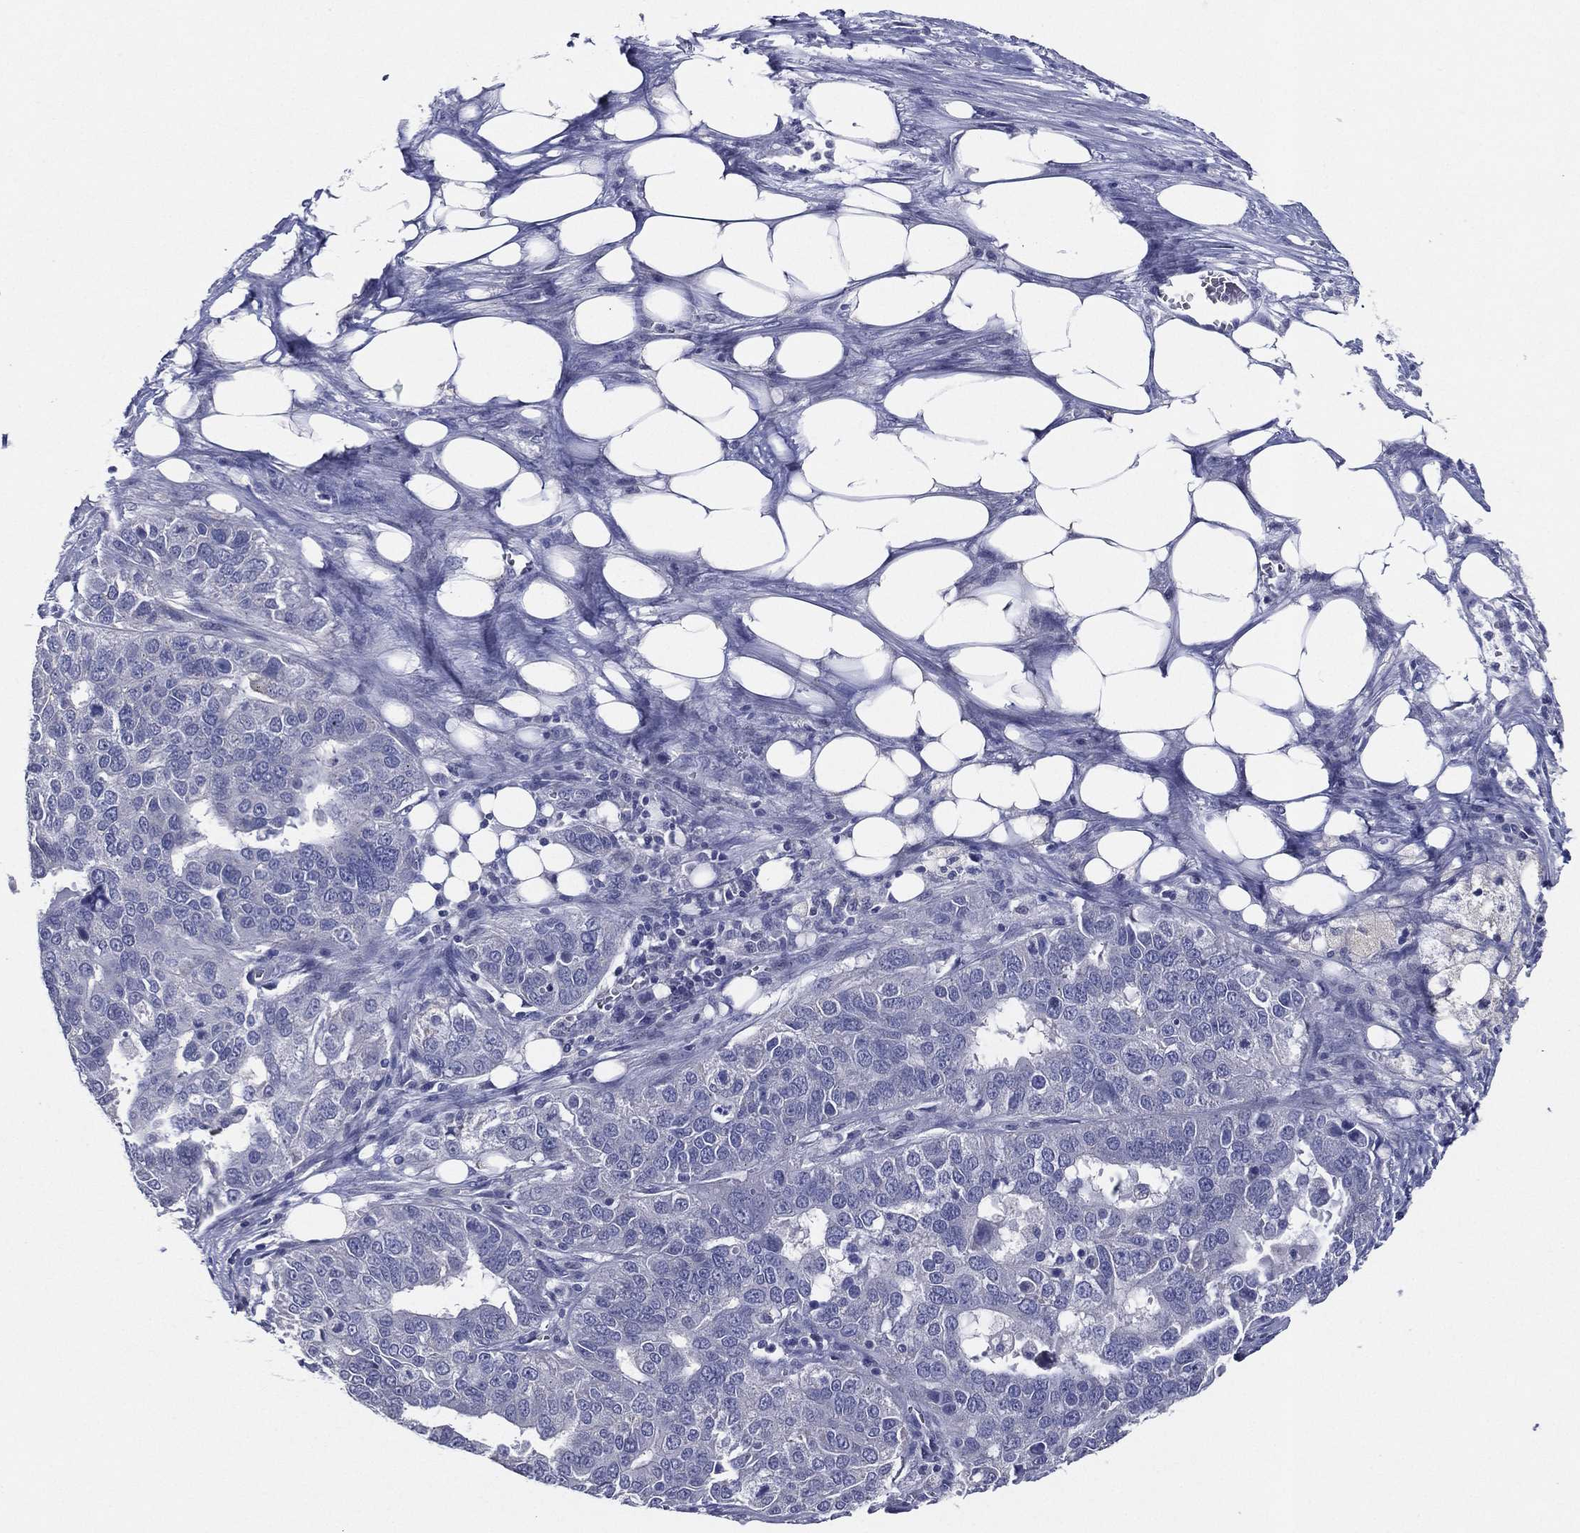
{"staining": {"intensity": "negative", "quantity": "none", "location": "none"}, "tissue": "ovarian cancer", "cell_type": "Tumor cells", "image_type": "cancer", "snomed": [{"axis": "morphology", "description": "Carcinoma, endometroid"}, {"axis": "topography", "description": "Soft tissue"}, {"axis": "topography", "description": "Ovary"}], "caption": "There is no significant positivity in tumor cells of endometroid carcinoma (ovarian). (Stains: DAB IHC with hematoxylin counter stain, Microscopy: brightfield microscopy at high magnification).", "gene": "SLC13A4", "patient": {"sex": "female", "age": 52}}